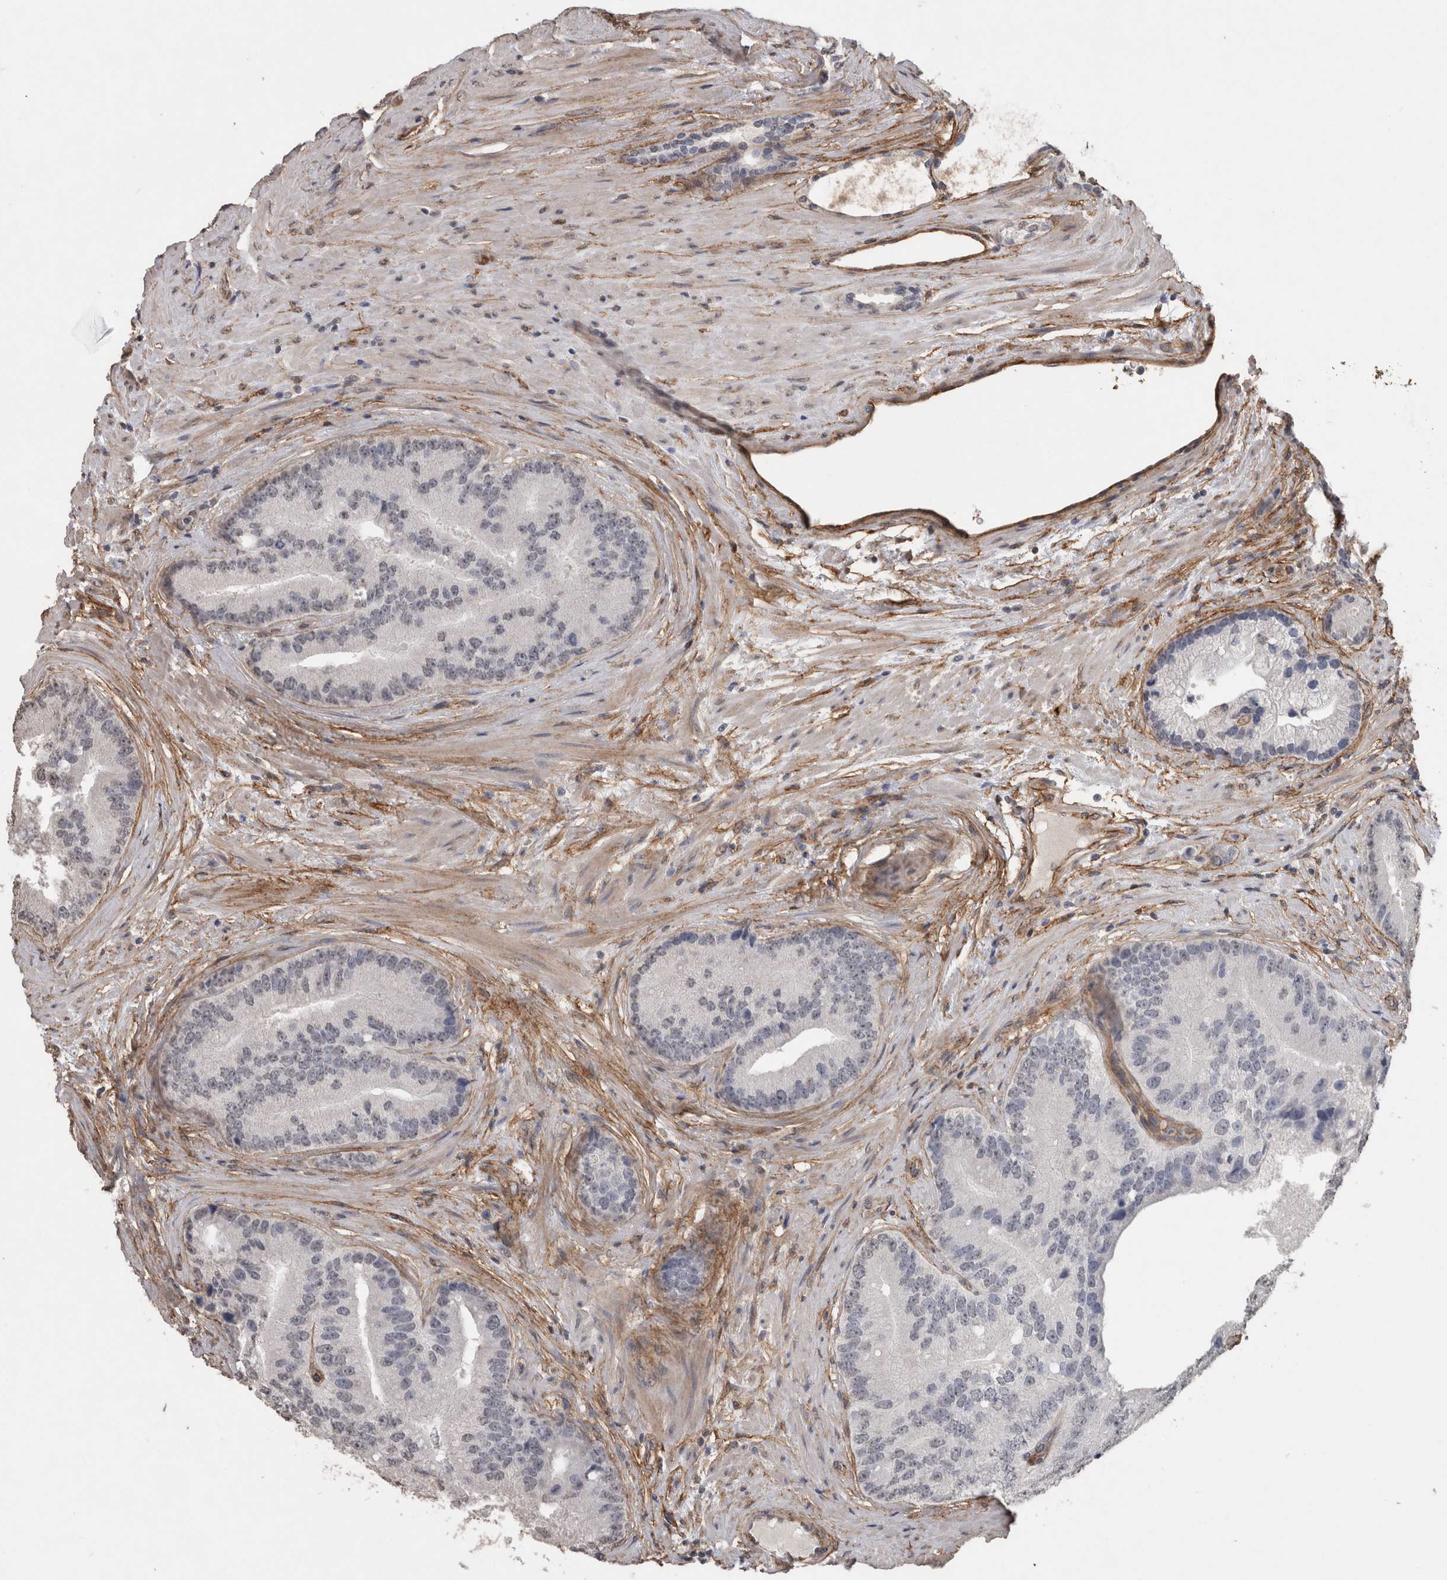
{"staining": {"intensity": "negative", "quantity": "none", "location": "none"}, "tissue": "prostate cancer", "cell_type": "Tumor cells", "image_type": "cancer", "snomed": [{"axis": "morphology", "description": "Adenocarcinoma, High grade"}, {"axis": "topography", "description": "Prostate"}], "caption": "IHC image of neoplastic tissue: prostate adenocarcinoma (high-grade) stained with DAB exhibits no significant protein positivity in tumor cells. Brightfield microscopy of immunohistochemistry stained with DAB (brown) and hematoxylin (blue), captured at high magnification.", "gene": "RECK", "patient": {"sex": "male", "age": 70}}